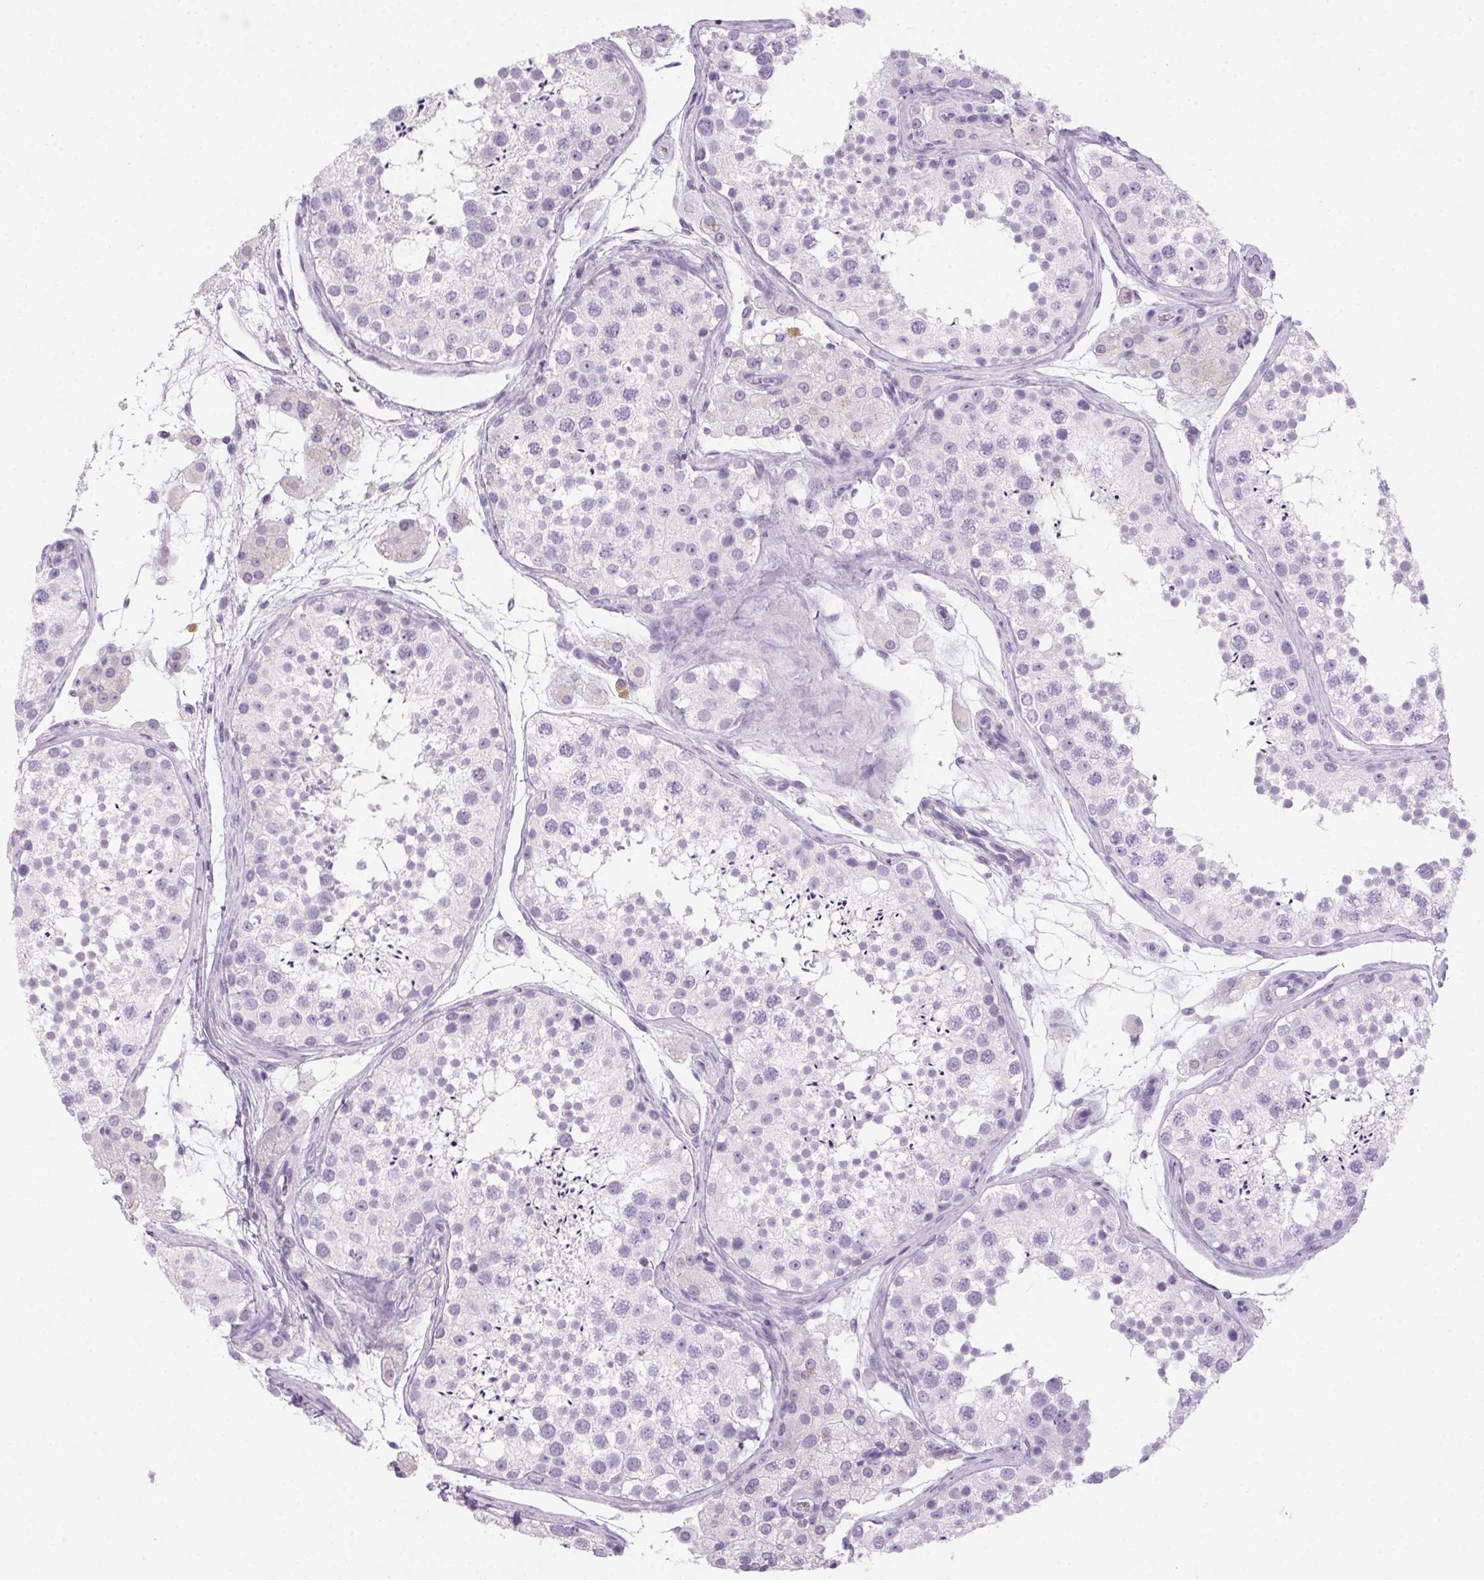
{"staining": {"intensity": "negative", "quantity": "none", "location": "none"}, "tissue": "testis", "cell_type": "Cells in seminiferous ducts", "image_type": "normal", "snomed": [{"axis": "morphology", "description": "Normal tissue, NOS"}, {"axis": "topography", "description": "Testis"}], "caption": "Image shows no protein positivity in cells in seminiferous ducts of normal testis.", "gene": "POPDC2", "patient": {"sex": "male", "age": 41}}